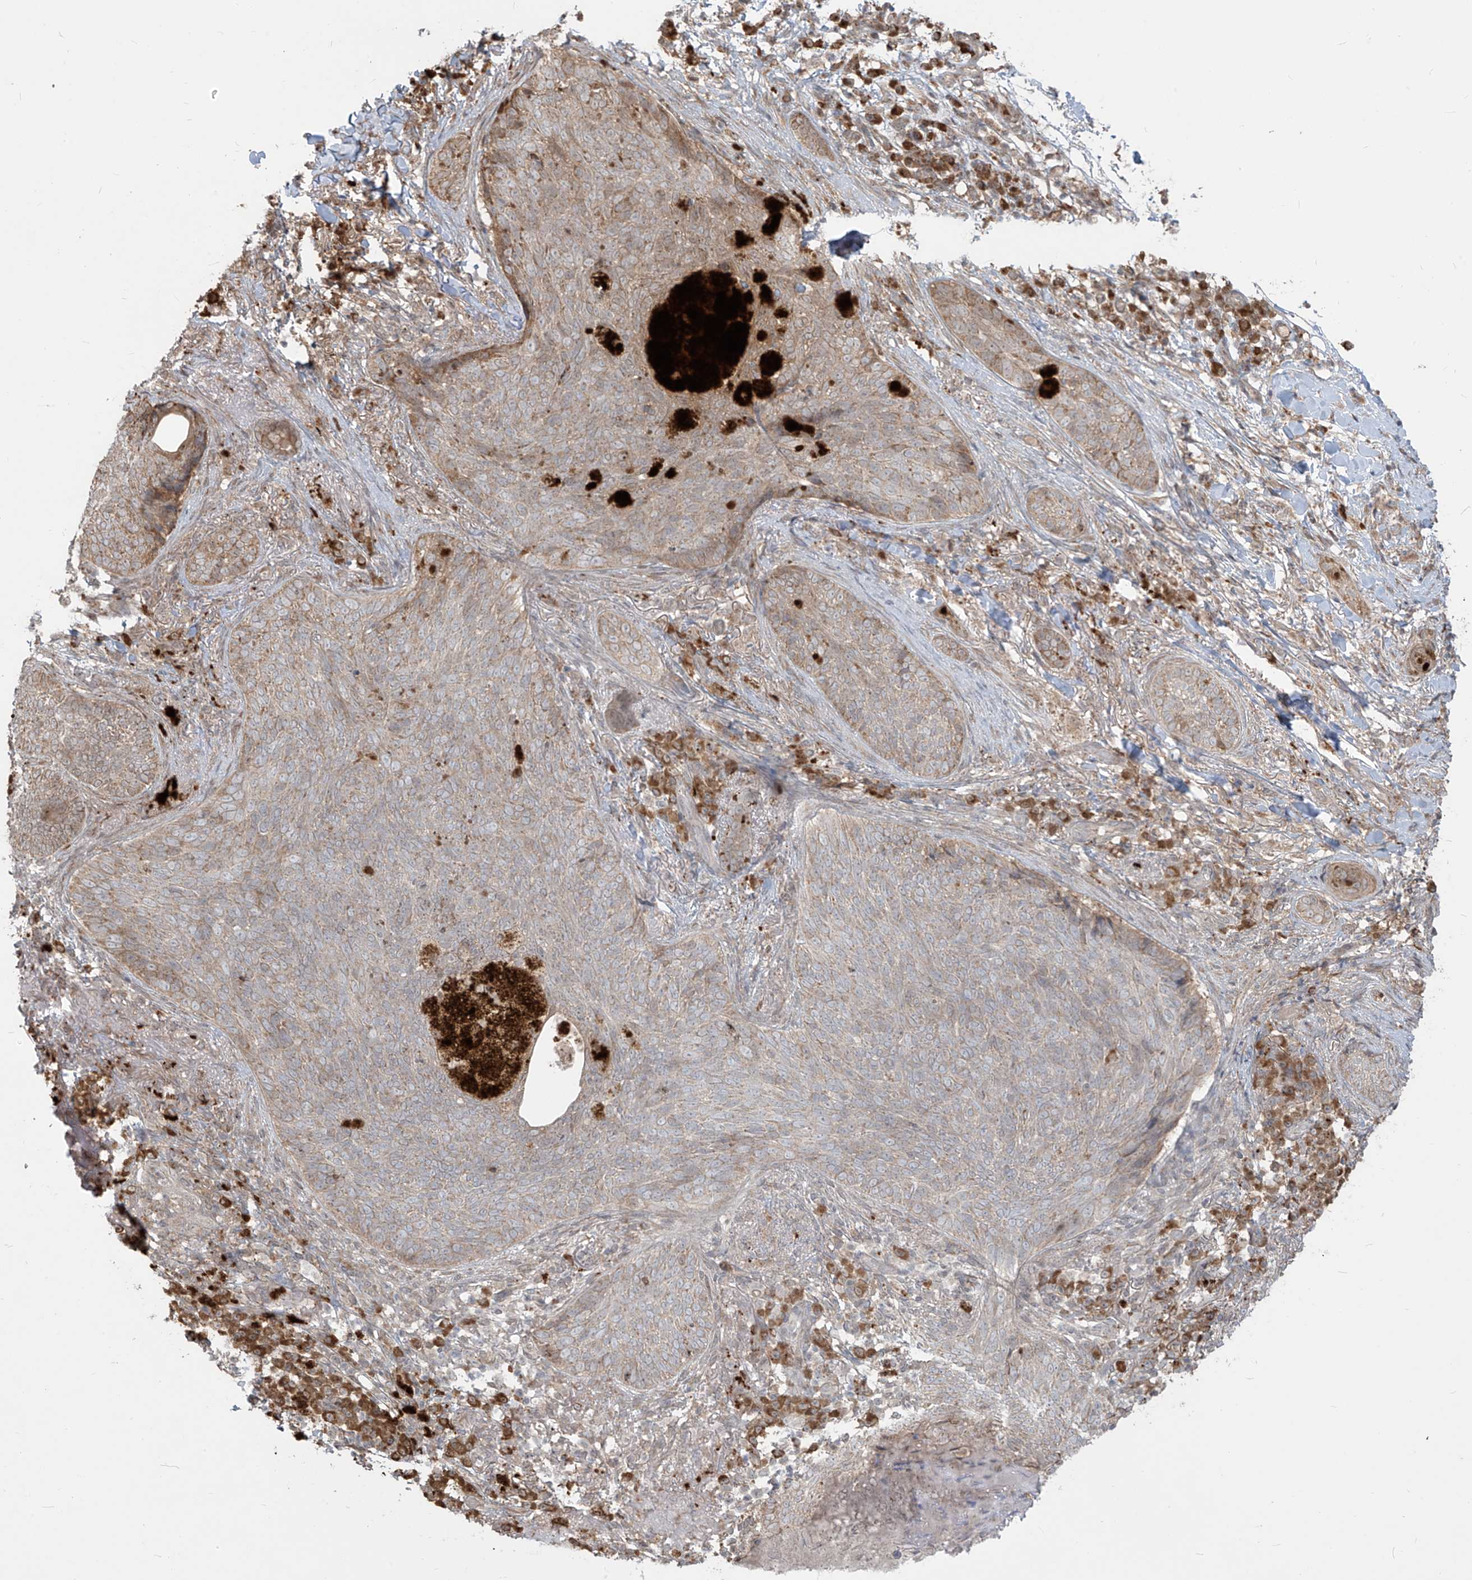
{"staining": {"intensity": "weak", "quantity": ">75%", "location": "cytoplasmic/membranous"}, "tissue": "skin cancer", "cell_type": "Tumor cells", "image_type": "cancer", "snomed": [{"axis": "morphology", "description": "Basal cell carcinoma"}, {"axis": "topography", "description": "Skin"}], "caption": "Brown immunohistochemical staining in human skin cancer (basal cell carcinoma) displays weak cytoplasmic/membranous expression in approximately >75% of tumor cells.", "gene": "PLEKHM3", "patient": {"sex": "male", "age": 85}}